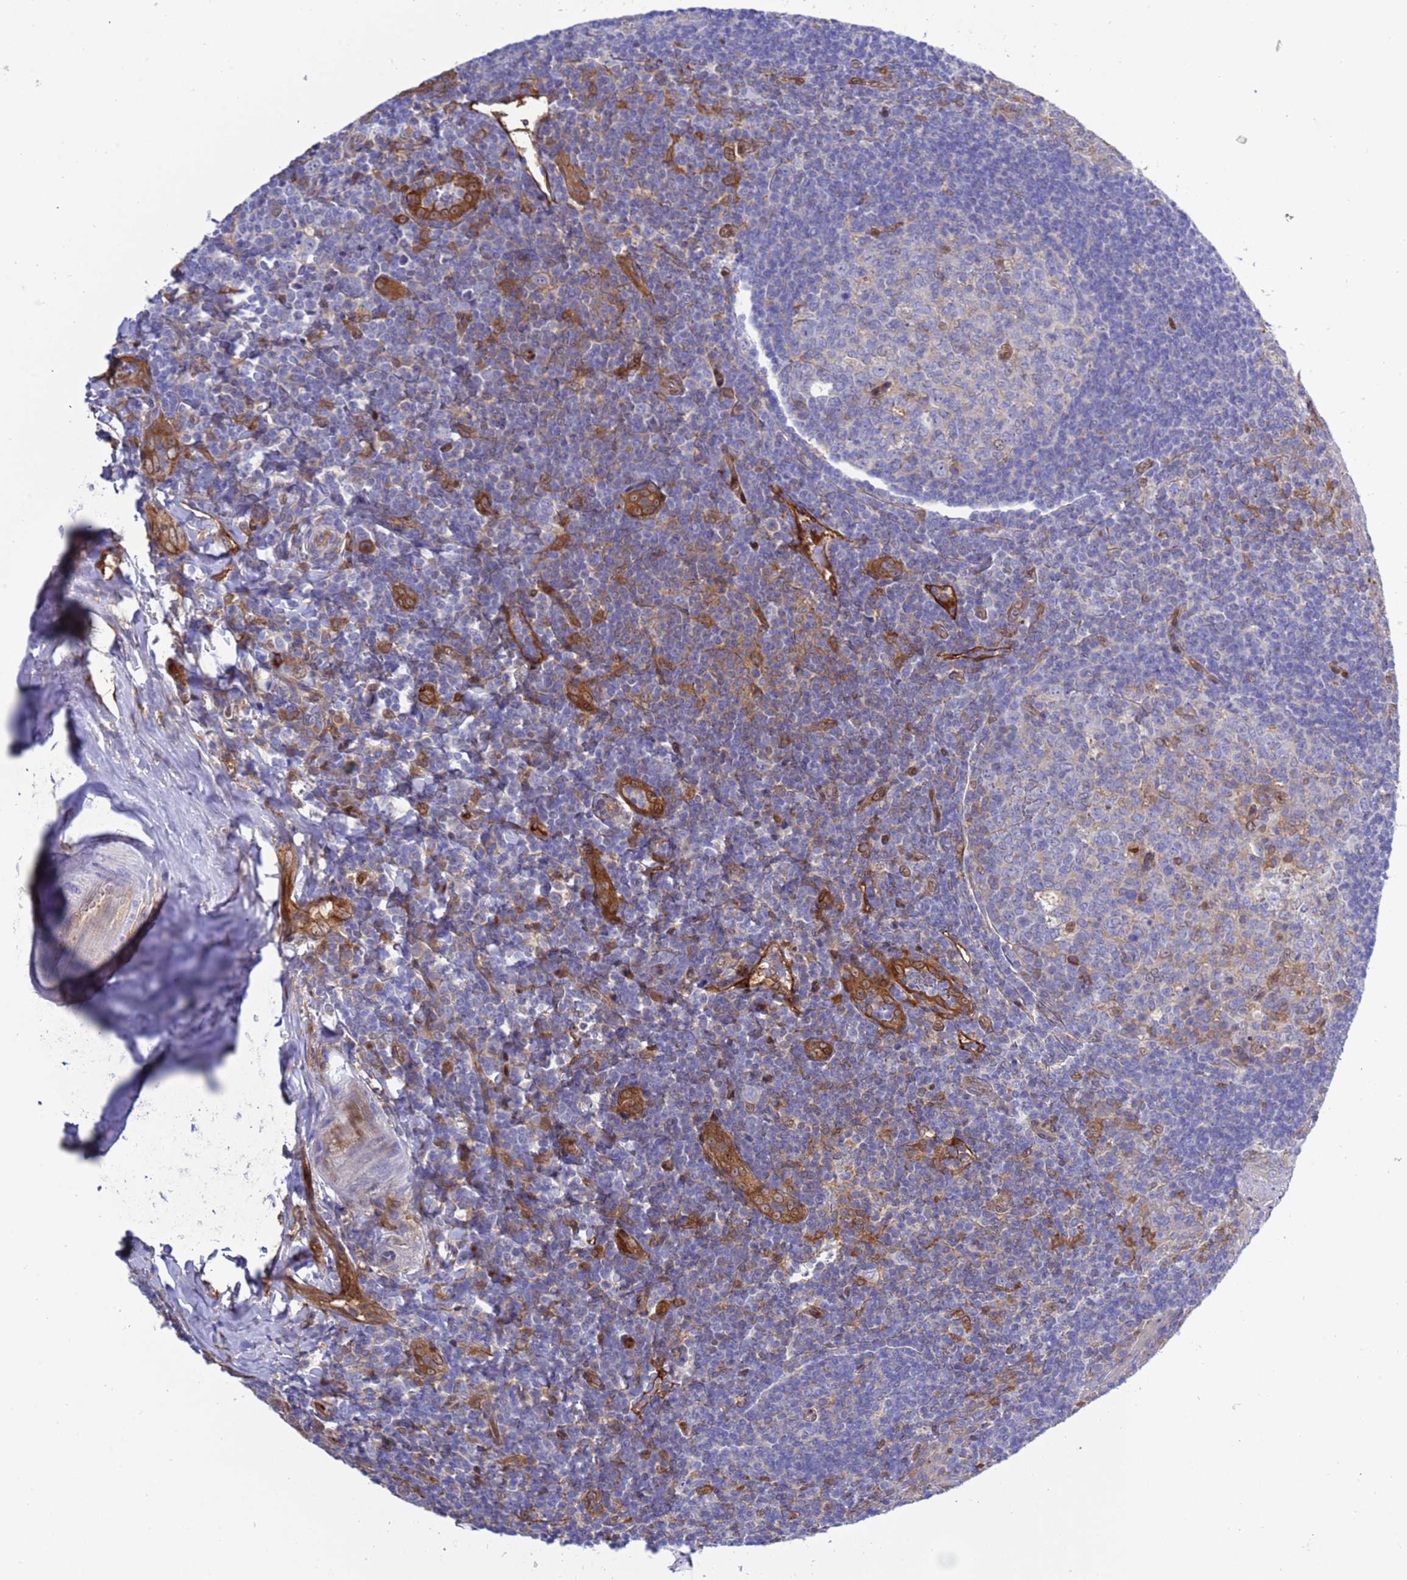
{"staining": {"intensity": "weak", "quantity": "<25%", "location": "nuclear"}, "tissue": "tonsil", "cell_type": "Germinal center cells", "image_type": "normal", "snomed": [{"axis": "morphology", "description": "Normal tissue, NOS"}, {"axis": "topography", "description": "Tonsil"}], "caption": "This is an IHC micrograph of normal tonsil. There is no staining in germinal center cells.", "gene": "FOXRED1", "patient": {"sex": "male", "age": 27}}